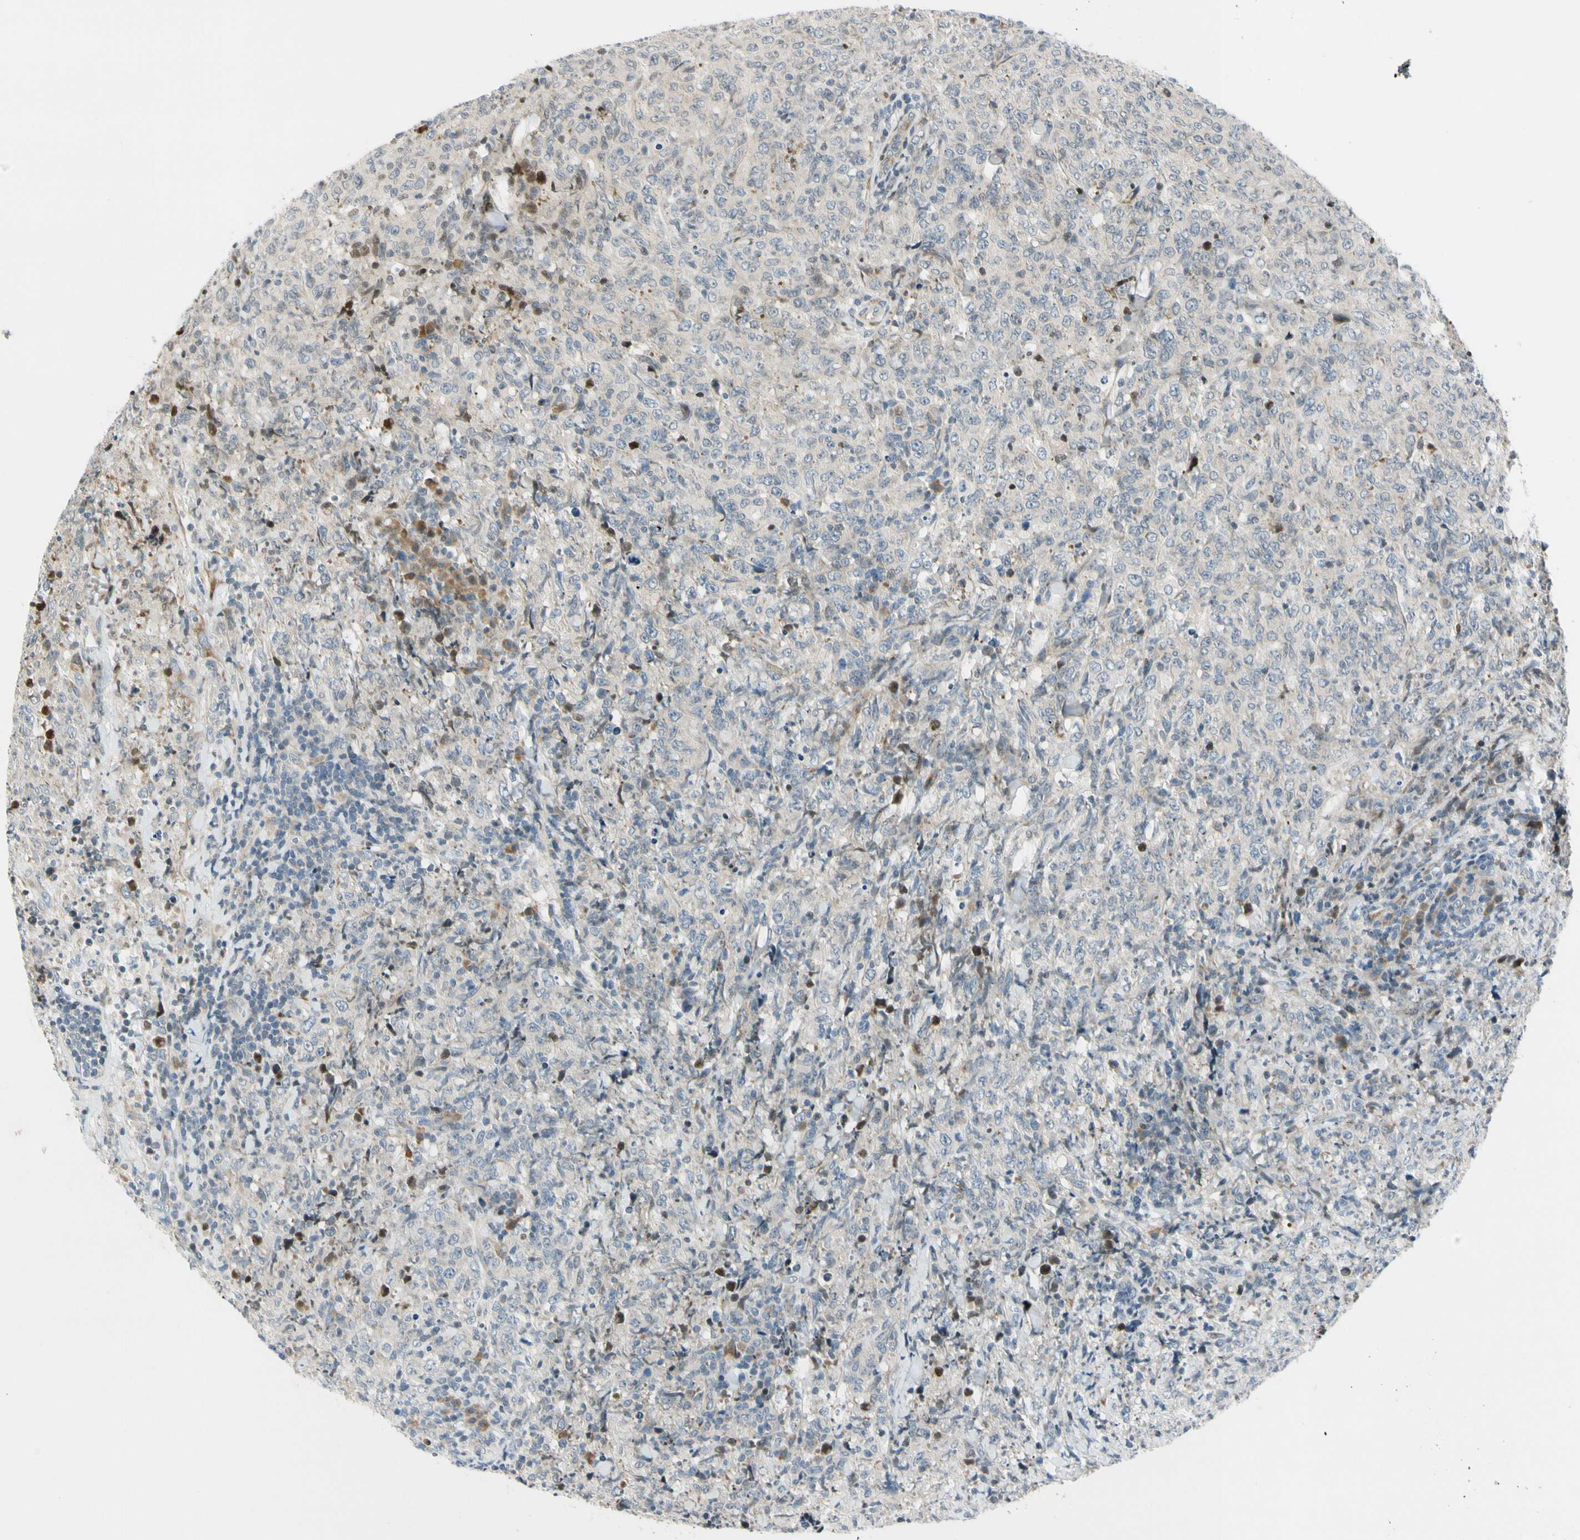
{"staining": {"intensity": "moderate", "quantity": "<25%", "location": "nuclear"}, "tissue": "lymphoma", "cell_type": "Tumor cells", "image_type": "cancer", "snomed": [{"axis": "morphology", "description": "Malignant lymphoma, non-Hodgkin's type, High grade"}, {"axis": "topography", "description": "Tonsil"}], "caption": "Immunohistochemical staining of lymphoma shows moderate nuclear protein staining in approximately <25% of tumor cells. Nuclei are stained in blue.", "gene": "NPDC1", "patient": {"sex": "female", "age": 36}}